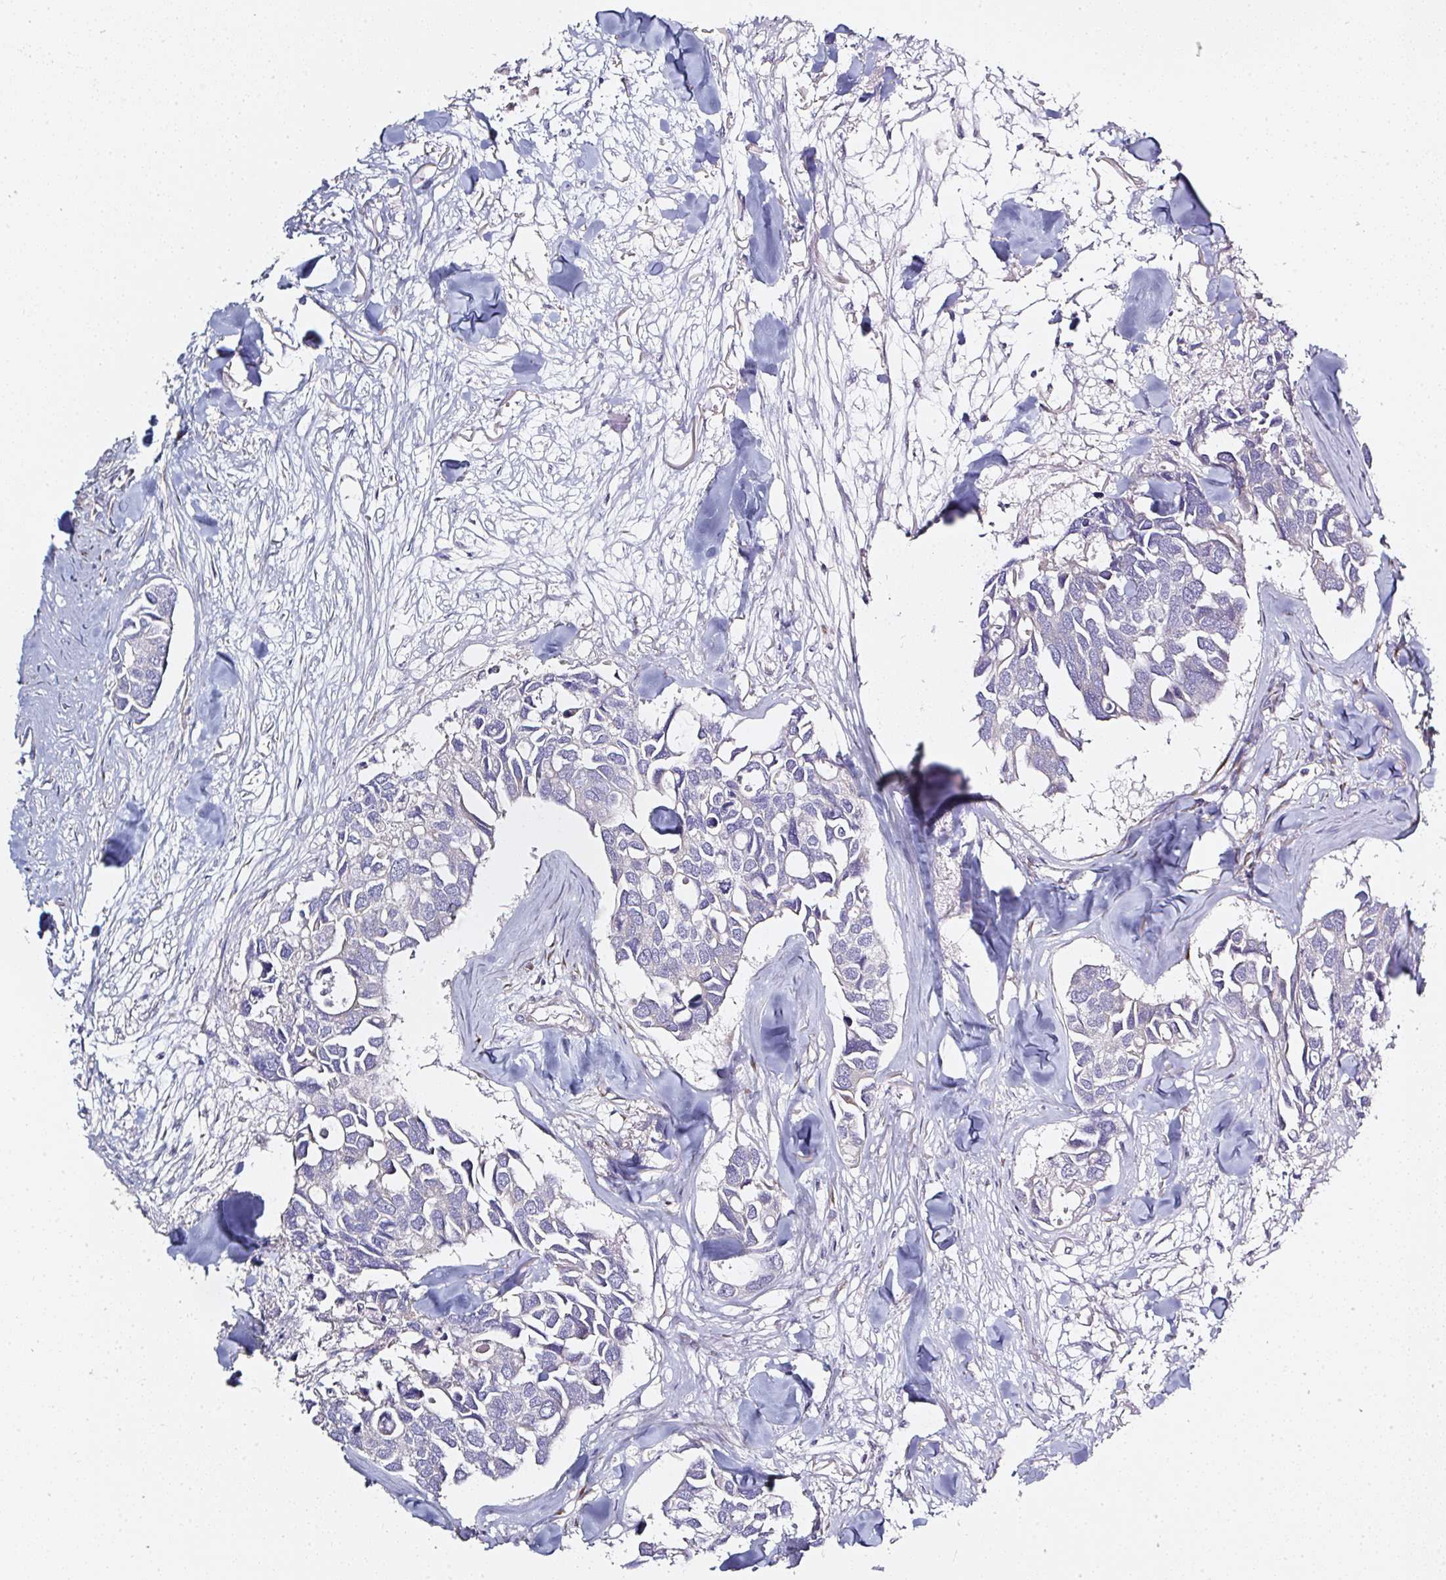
{"staining": {"intensity": "negative", "quantity": "none", "location": "none"}, "tissue": "breast cancer", "cell_type": "Tumor cells", "image_type": "cancer", "snomed": [{"axis": "morphology", "description": "Duct carcinoma"}, {"axis": "topography", "description": "Breast"}], "caption": "DAB immunohistochemical staining of human breast cancer reveals no significant positivity in tumor cells.", "gene": "MLX", "patient": {"sex": "female", "age": 83}}